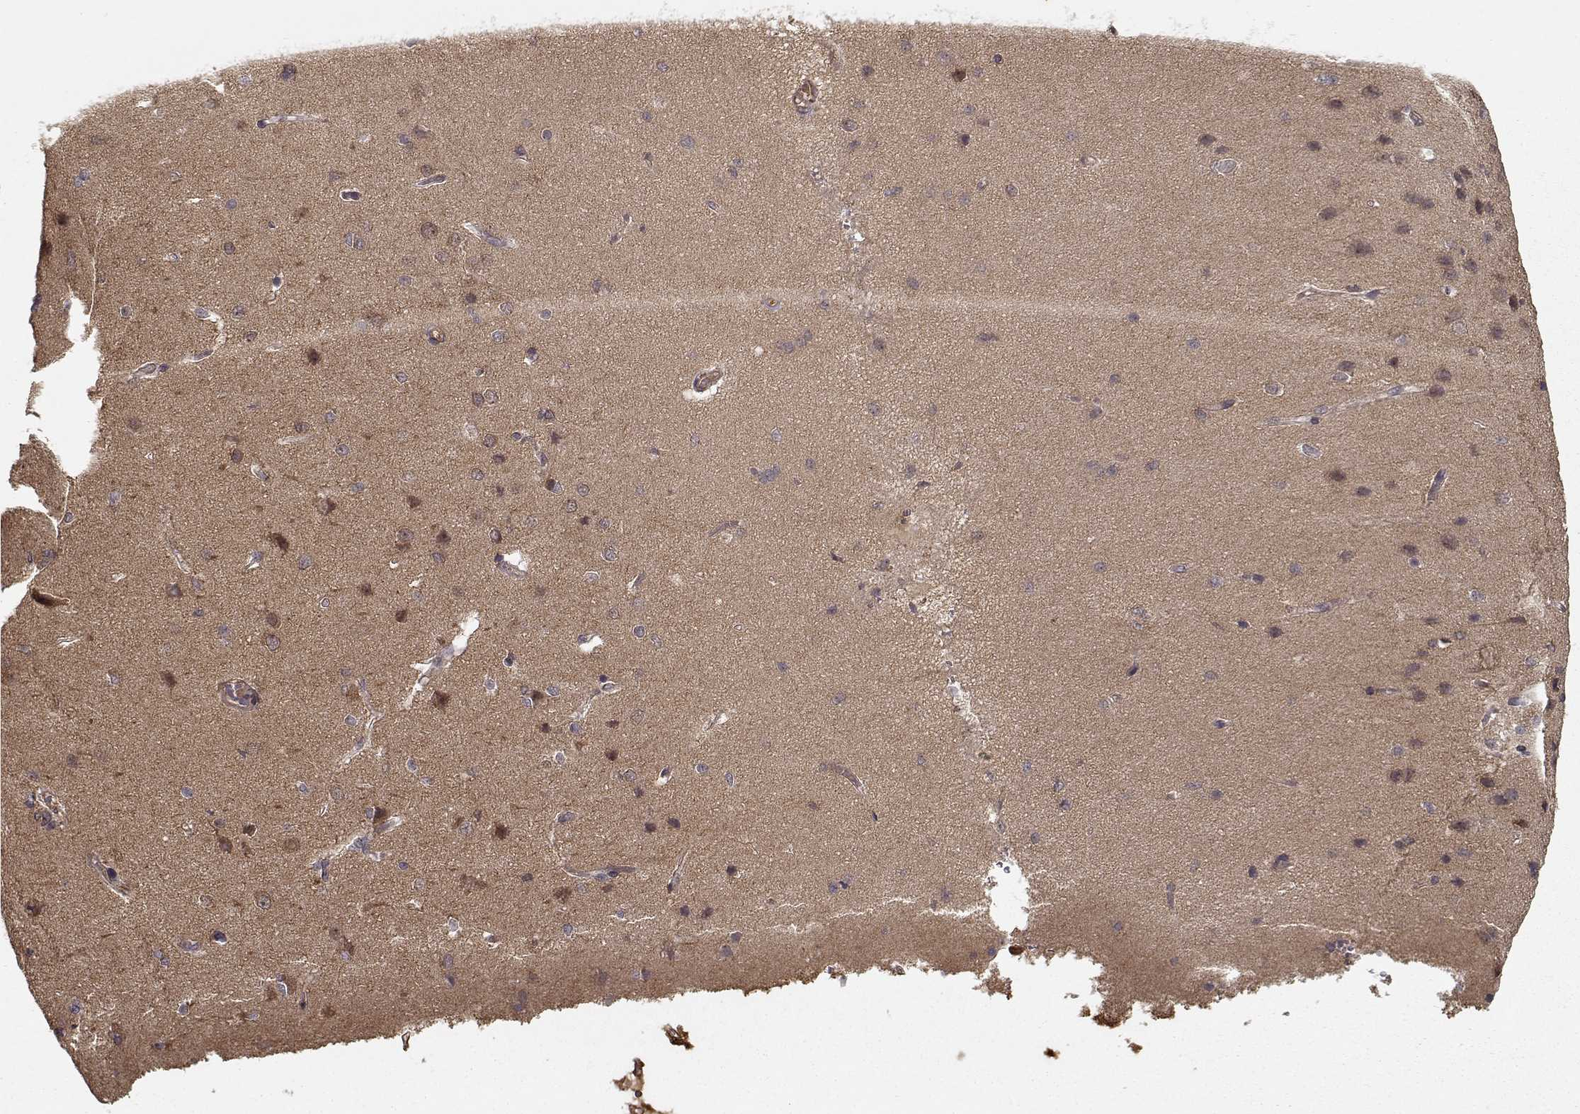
{"staining": {"intensity": "negative", "quantity": "none", "location": "none"}, "tissue": "cerebral cortex", "cell_type": "Endothelial cells", "image_type": "normal", "snomed": [{"axis": "morphology", "description": "Normal tissue, NOS"}, {"axis": "topography", "description": "Cerebral cortex"}], "caption": "This image is of normal cerebral cortex stained with immunohistochemistry (IHC) to label a protein in brown with the nuclei are counter-stained blue. There is no expression in endothelial cells.", "gene": "PPP1R12A", "patient": {"sex": "male", "age": 37}}